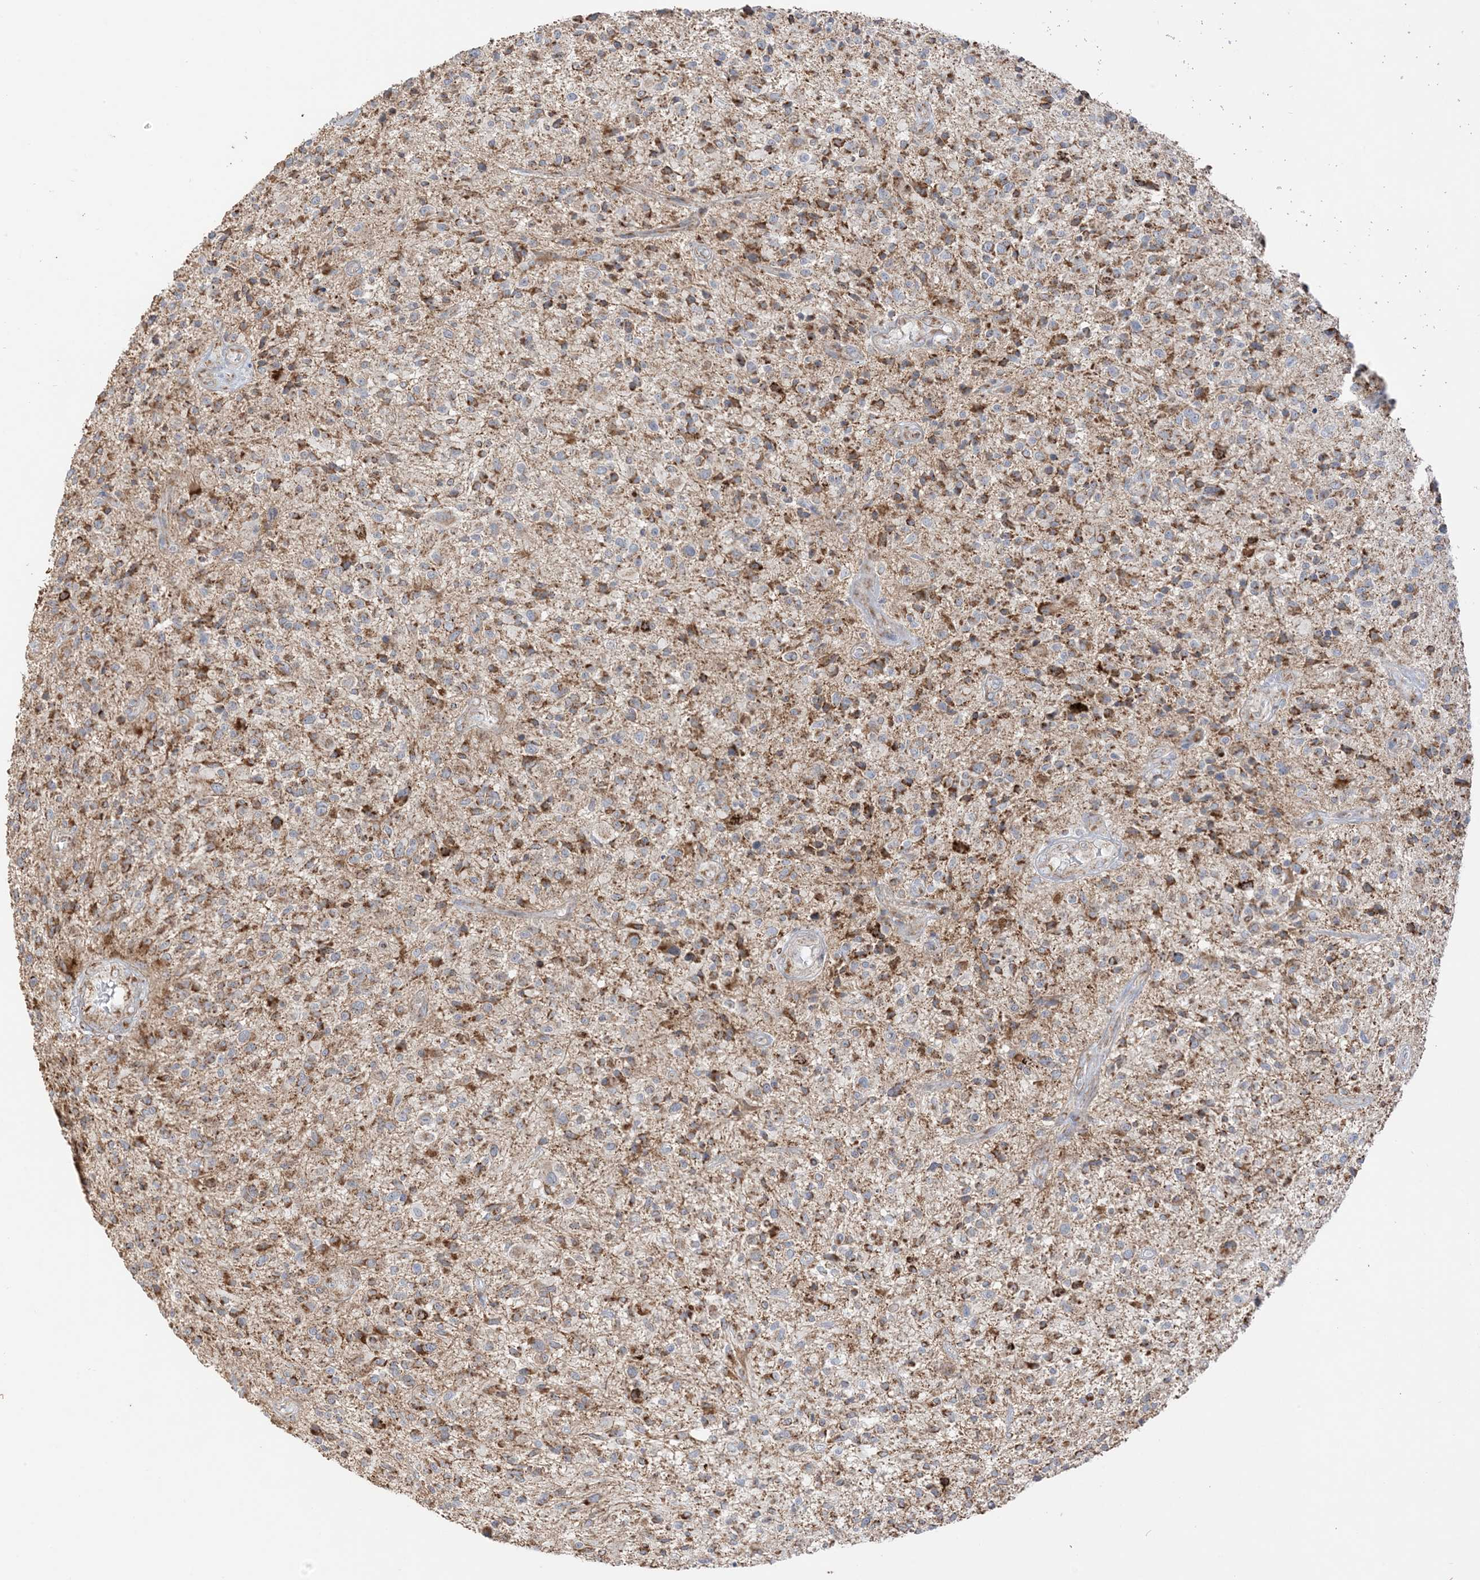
{"staining": {"intensity": "strong", "quantity": "25%-75%", "location": "cytoplasmic/membranous"}, "tissue": "glioma", "cell_type": "Tumor cells", "image_type": "cancer", "snomed": [{"axis": "morphology", "description": "Glioma, malignant, High grade"}, {"axis": "topography", "description": "Brain"}], "caption": "DAB (3,3'-diaminobenzidine) immunohistochemical staining of human glioma shows strong cytoplasmic/membranous protein expression in about 25%-75% of tumor cells. The protein is stained brown, and the nuclei are stained in blue (DAB (3,3'-diaminobenzidine) IHC with brightfield microscopy, high magnification).", "gene": "SLC25A12", "patient": {"sex": "male", "age": 47}}